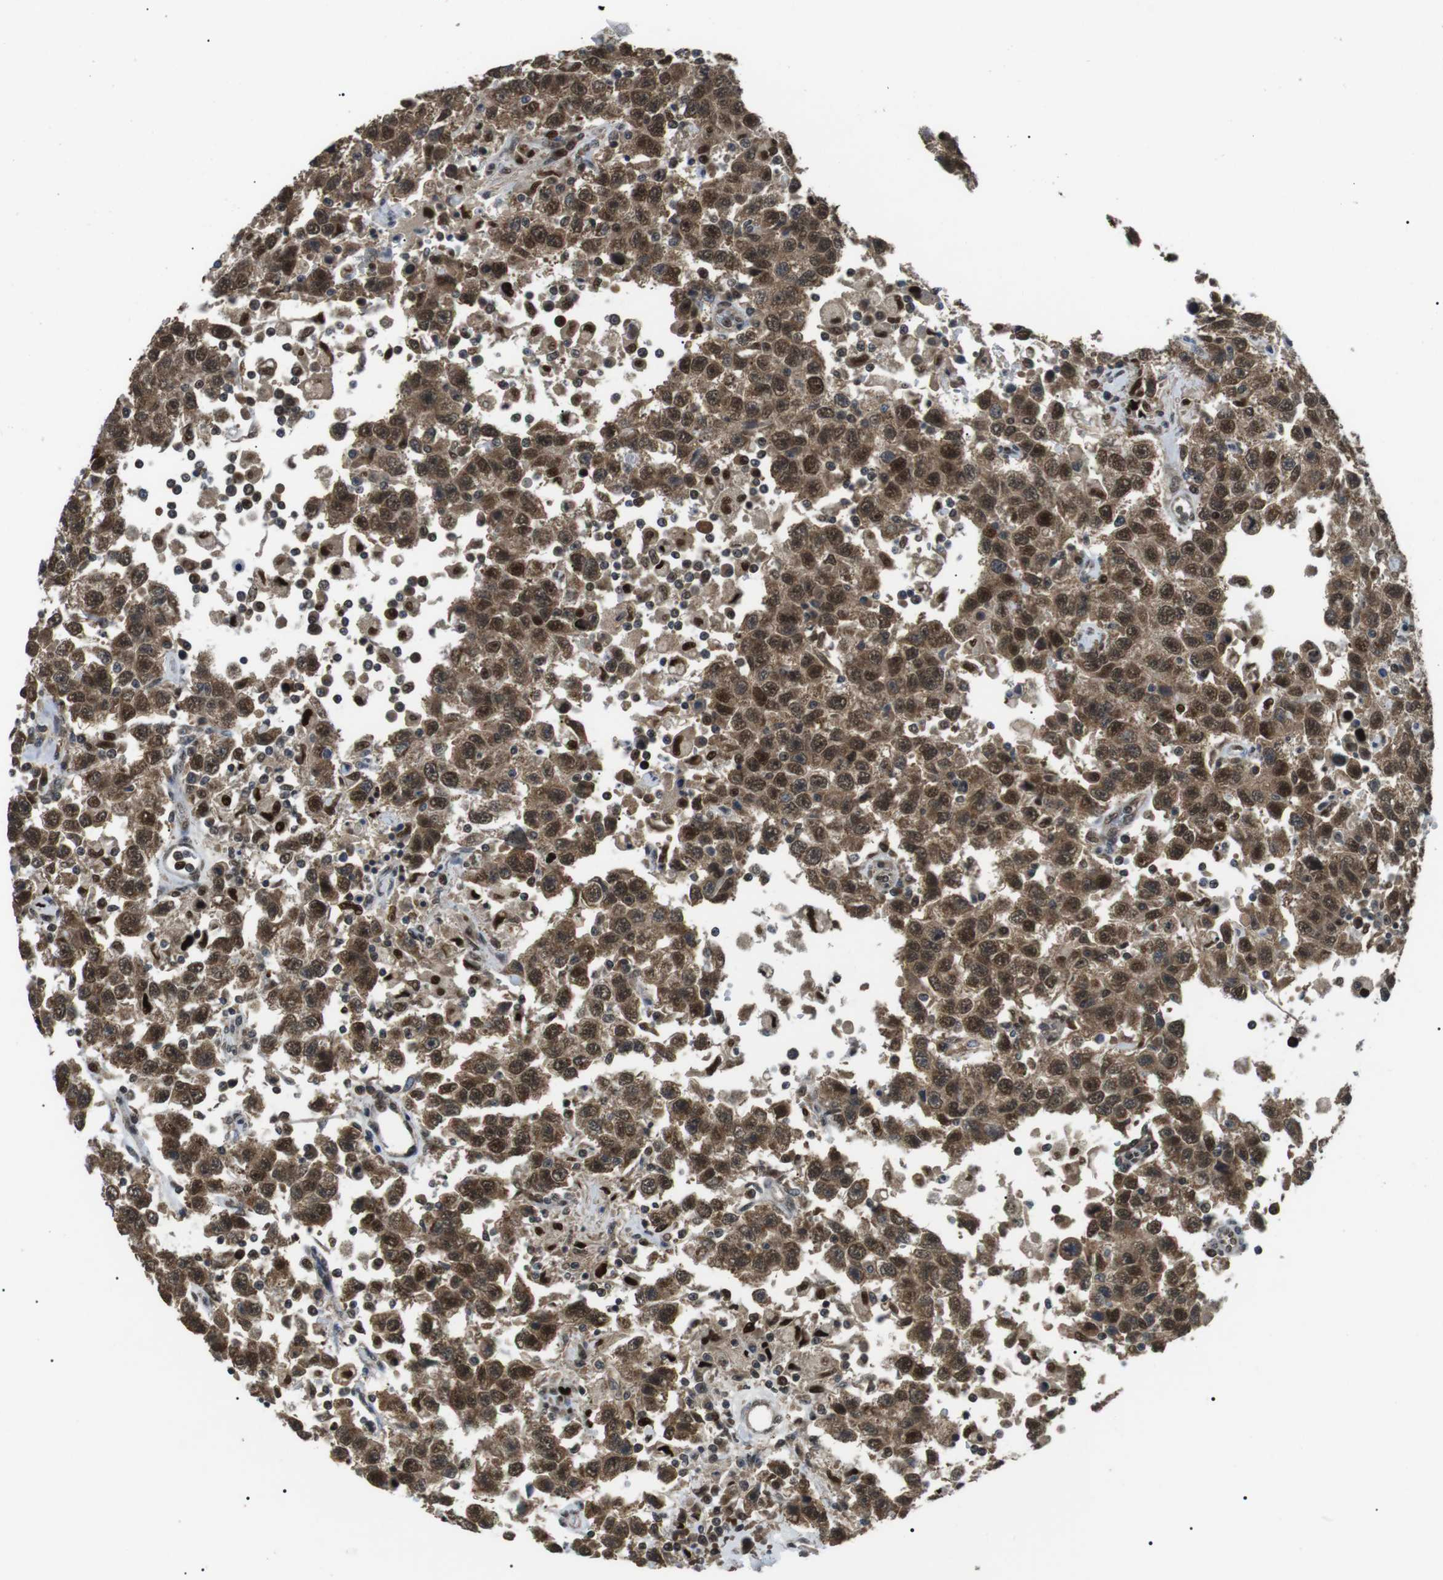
{"staining": {"intensity": "moderate", "quantity": ">75%", "location": "cytoplasmic/membranous,nuclear"}, "tissue": "testis cancer", "cell_type": "Tumor cells", "image_type": "cancer", "snomed": [{"axis": "morphology", "description": "Seminoma, NOS"}, {"axis": "topography", "description": "Testis"}], "caption": "Testis seminoma stained with immunohistochemistry (IHC) shows moderate cytoplasmic/membranous and nuclear expression in approximately >75% of tumor cells.", "gene": "ORAI3", "patient": {"sex": "male", "age": 41}}